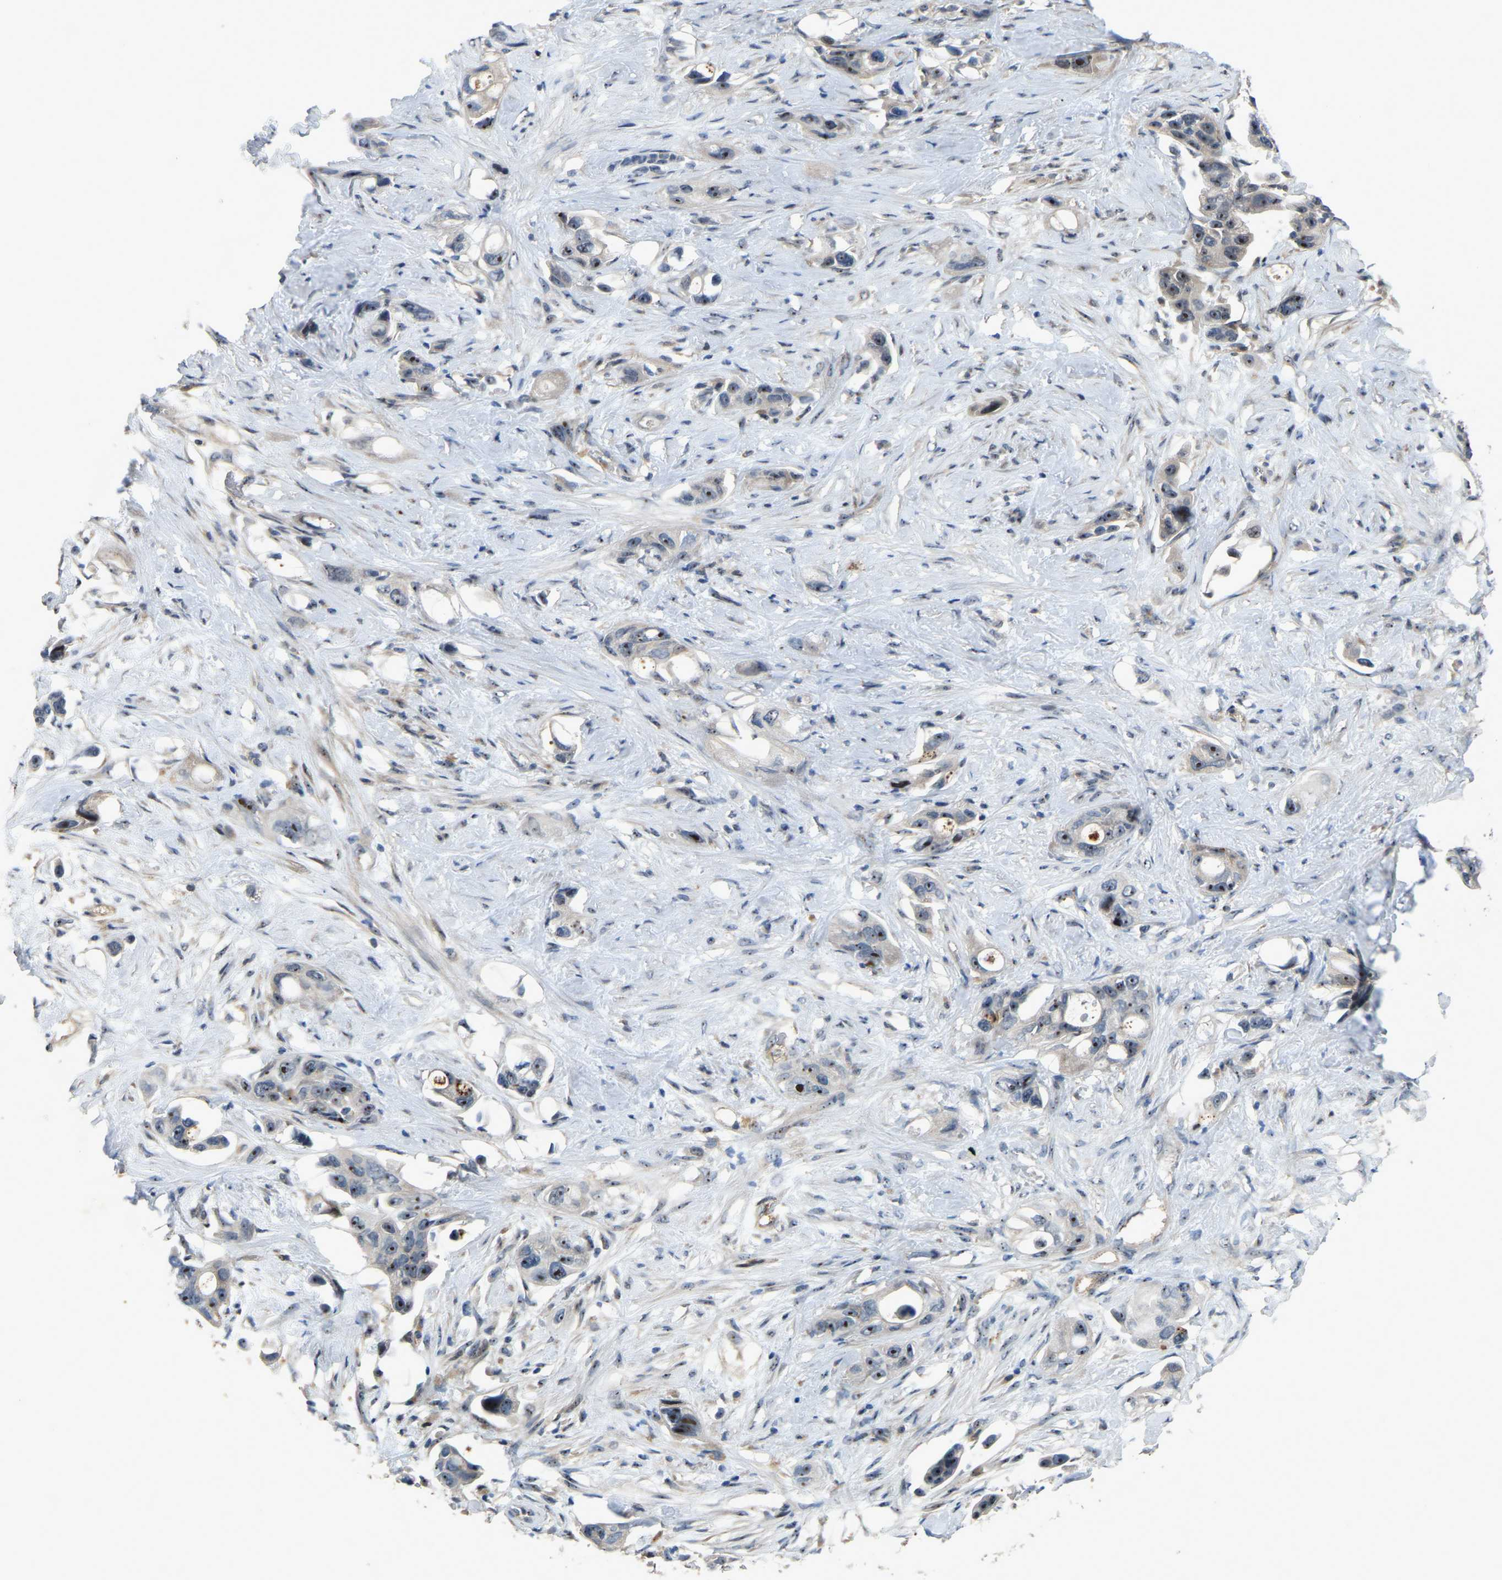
{"staining": {"intensity": "moderate", "quantity": "<25%", "location": "nuclear"}, "tissue": "pancreatic cancer", "cell_type": "Tumor cells", "image_type": "cancer", "snomed": [{"axis": "morphology", "description": "Adenocarcinoma, NOS"}, {"axis": "topography", "description": "Pancreas"}], "caption": "A photomicrograph showing moderate nuclear positivity in about <25% of tumor cells in pancreatic cancer, as visualized by brown immunohistochemical staining.", "gene": "FHIT", "patient": {"sex": "male", "age": 53}}